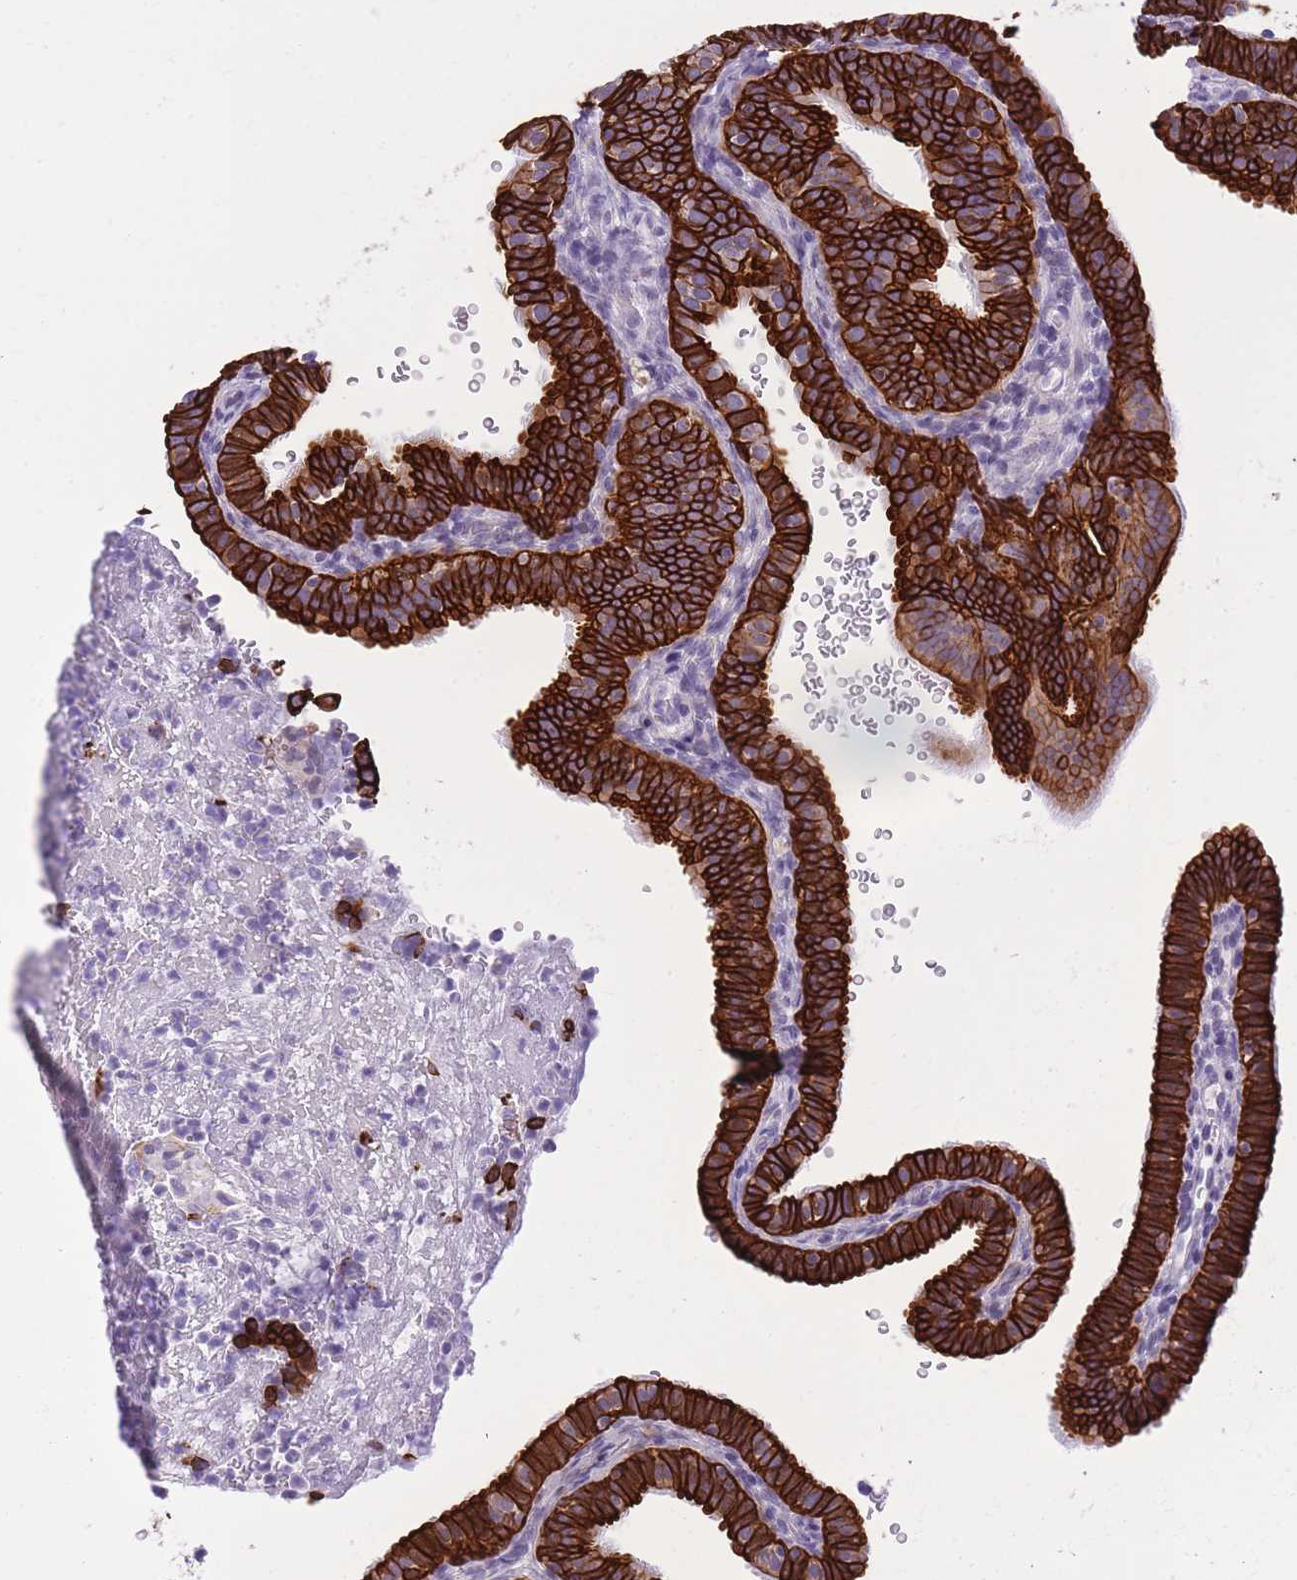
{"staining": {"intensity": "strong", "quantity": ">75%", "location": "cytoplasmic/membranous"}, "tissue": "fallopian tube", "cell_type": "Glandular cells", "image_type": "normal", "snomed": [{"axis": "morphology", "description": "Normal tissue, NOS"}, {"axis": "topography", "description": "Fallopian tube"}], "caption": "Fallopian tube stained with a protein marker reveals strong staining in glandular cells.", "gene": "RADX", "patient": {"sex": "female", "age": 41}}